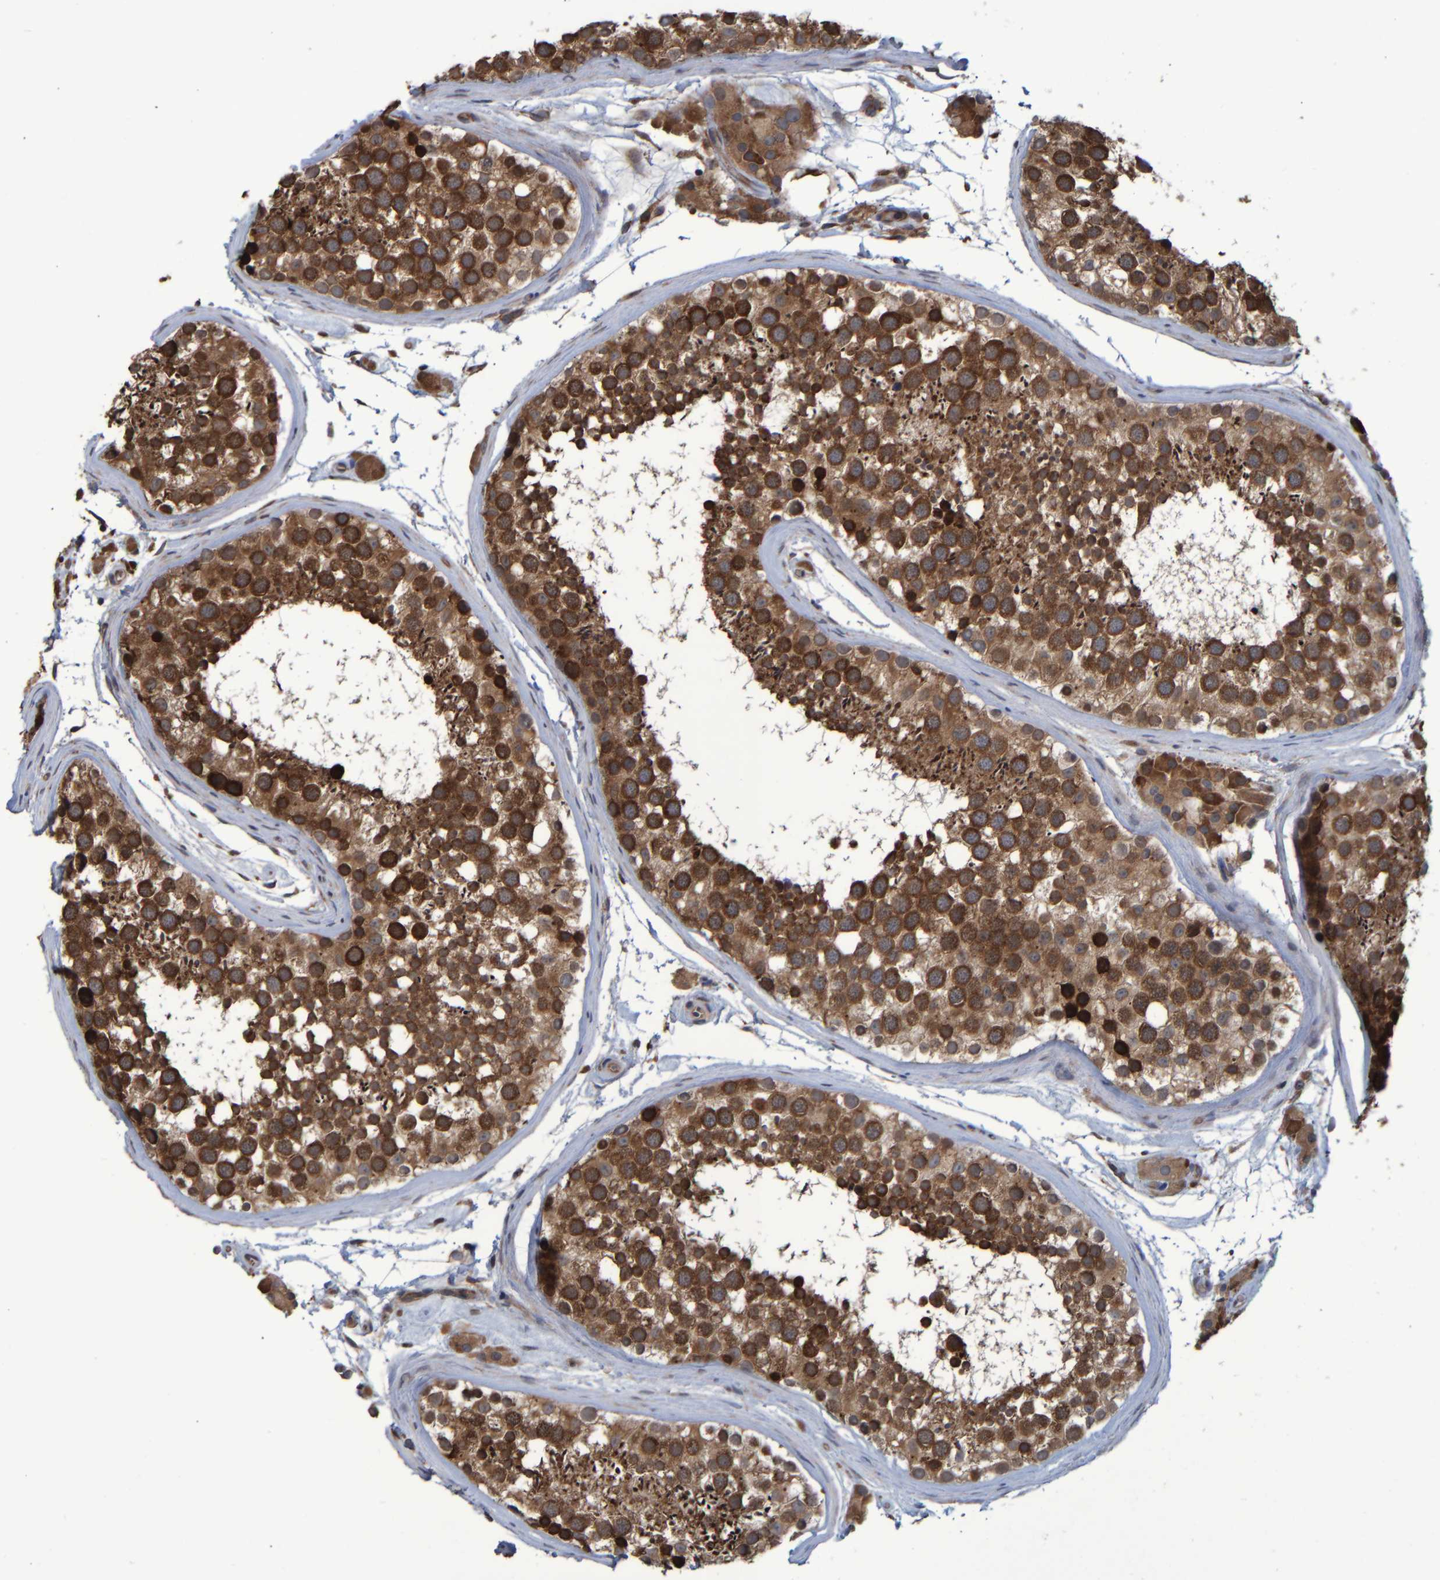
{"staining": {"intensity": "strong", "quantity": ">75%", "location": "cytoplasmic/membranous"}, "tissue": "testis", "cell_type": "Cells in seminiferous ducts", "image_type": "normal", "snomed": [{"axis": "morphology", "description": "Normal tissue, NOS"}, {"axis": "topography", "description": "Testis"}], "caption": "The immunohistochemical stain labels strong cytoplasmic/membranous expression in cells in seminiferous ducts of unremarkable testis. Immunohistochemistry (ihc) stains the protein in brown and the nuclei are stained blue.", "gene": "SPAG5", "patient": {"sex": "male", "age": 46}}